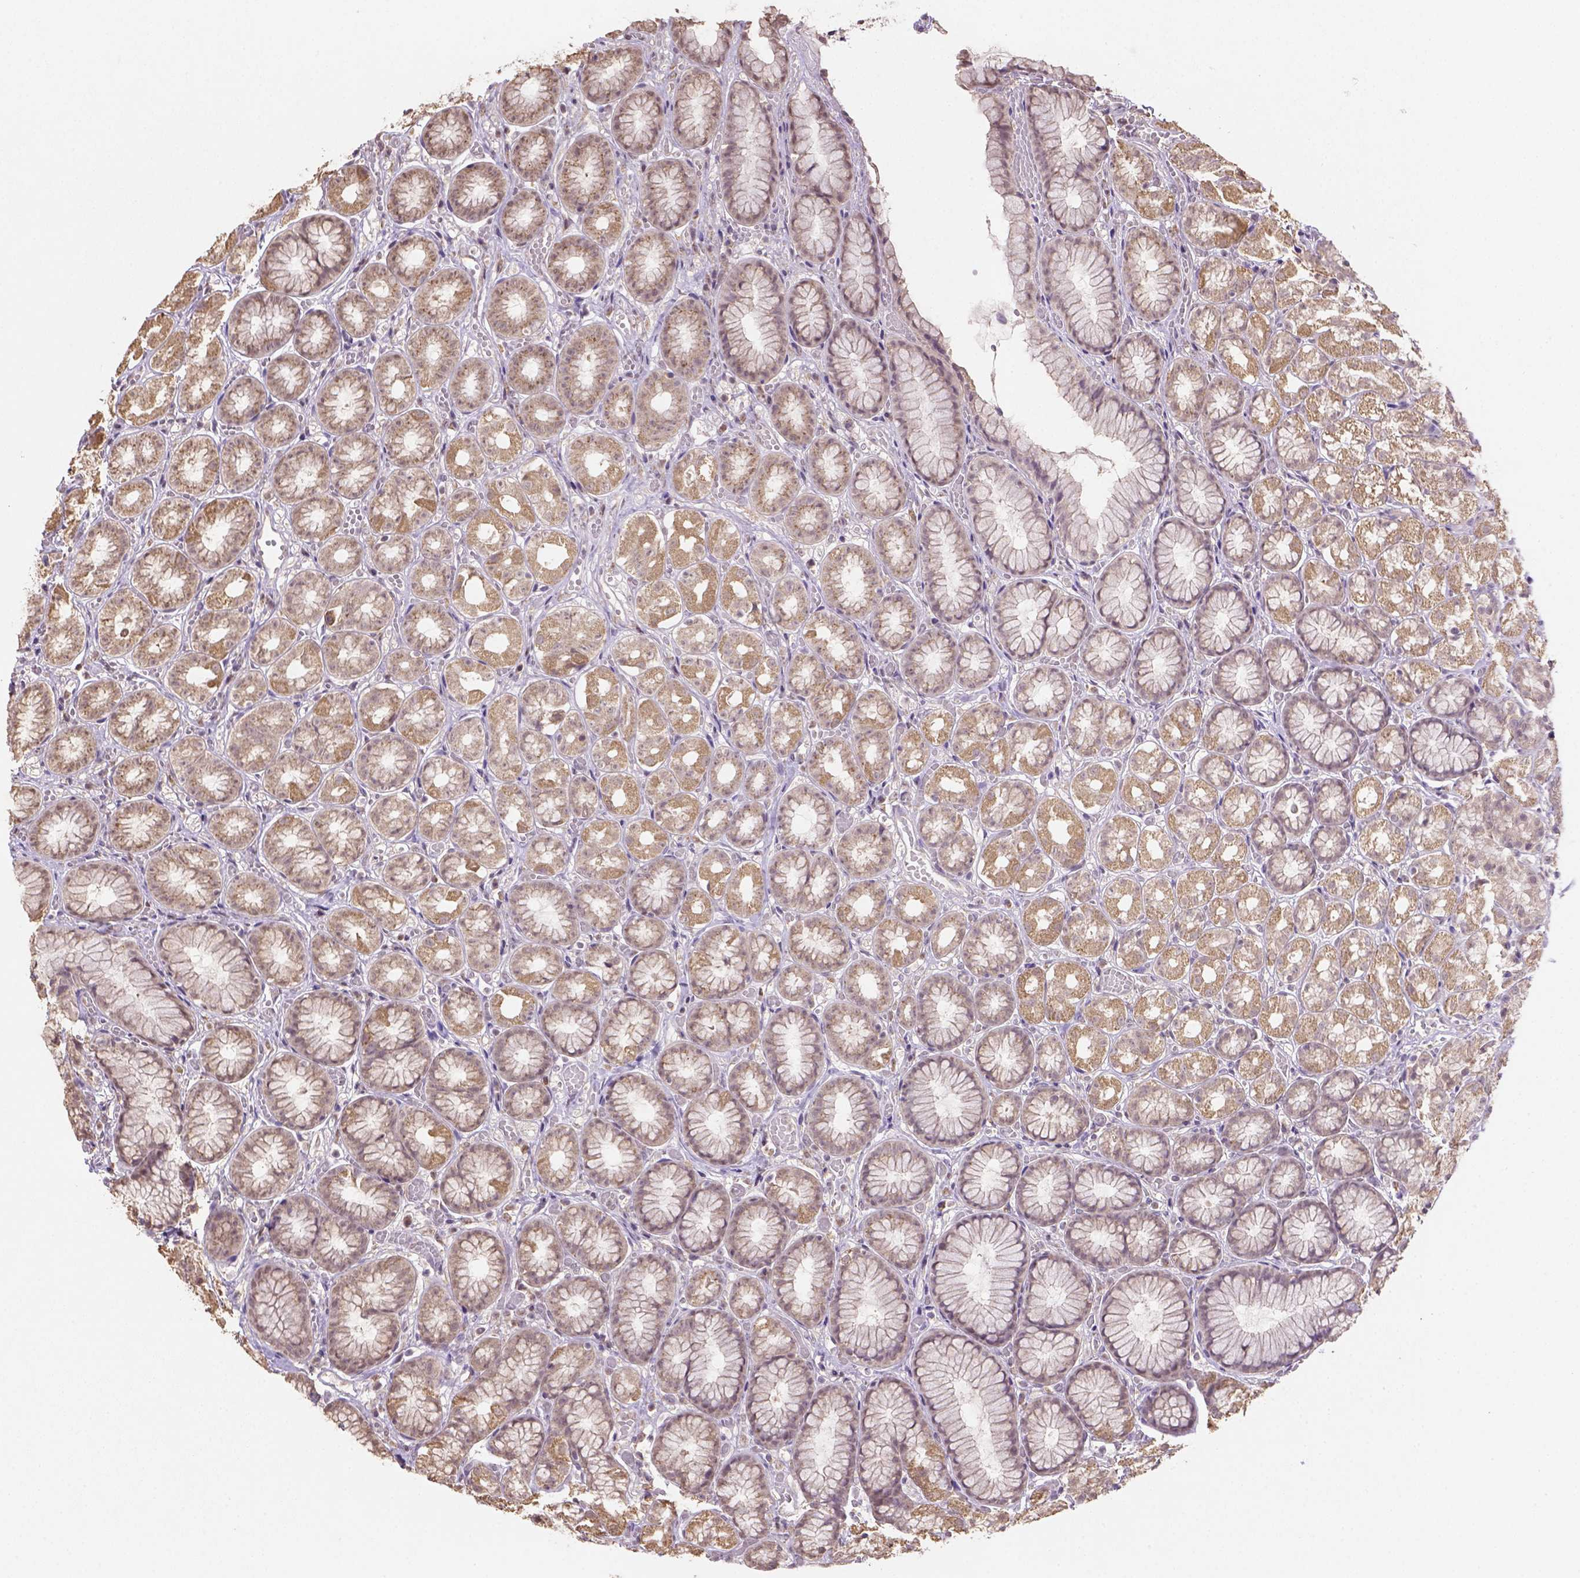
{"staining": {"intensity": "moderate", "quantity": ">75%", "location": "cytoplasmic/membranous"}, "tissue": "stomach", "cell_type": "Glandular cells", "image_type": "normal", "snomed": [{"axis": "morphology", "description": "Normal tissue, NOS"}, {"axis": "topography", "description": "Stomach"}], "caption": "Stomach stained with a brown dye exhibits moderate cytoplasmic/membranous positive expression in about >75% of glandular cells.", "gene": "NUDT10", "patient": {"sex": "male", "age": 70}}